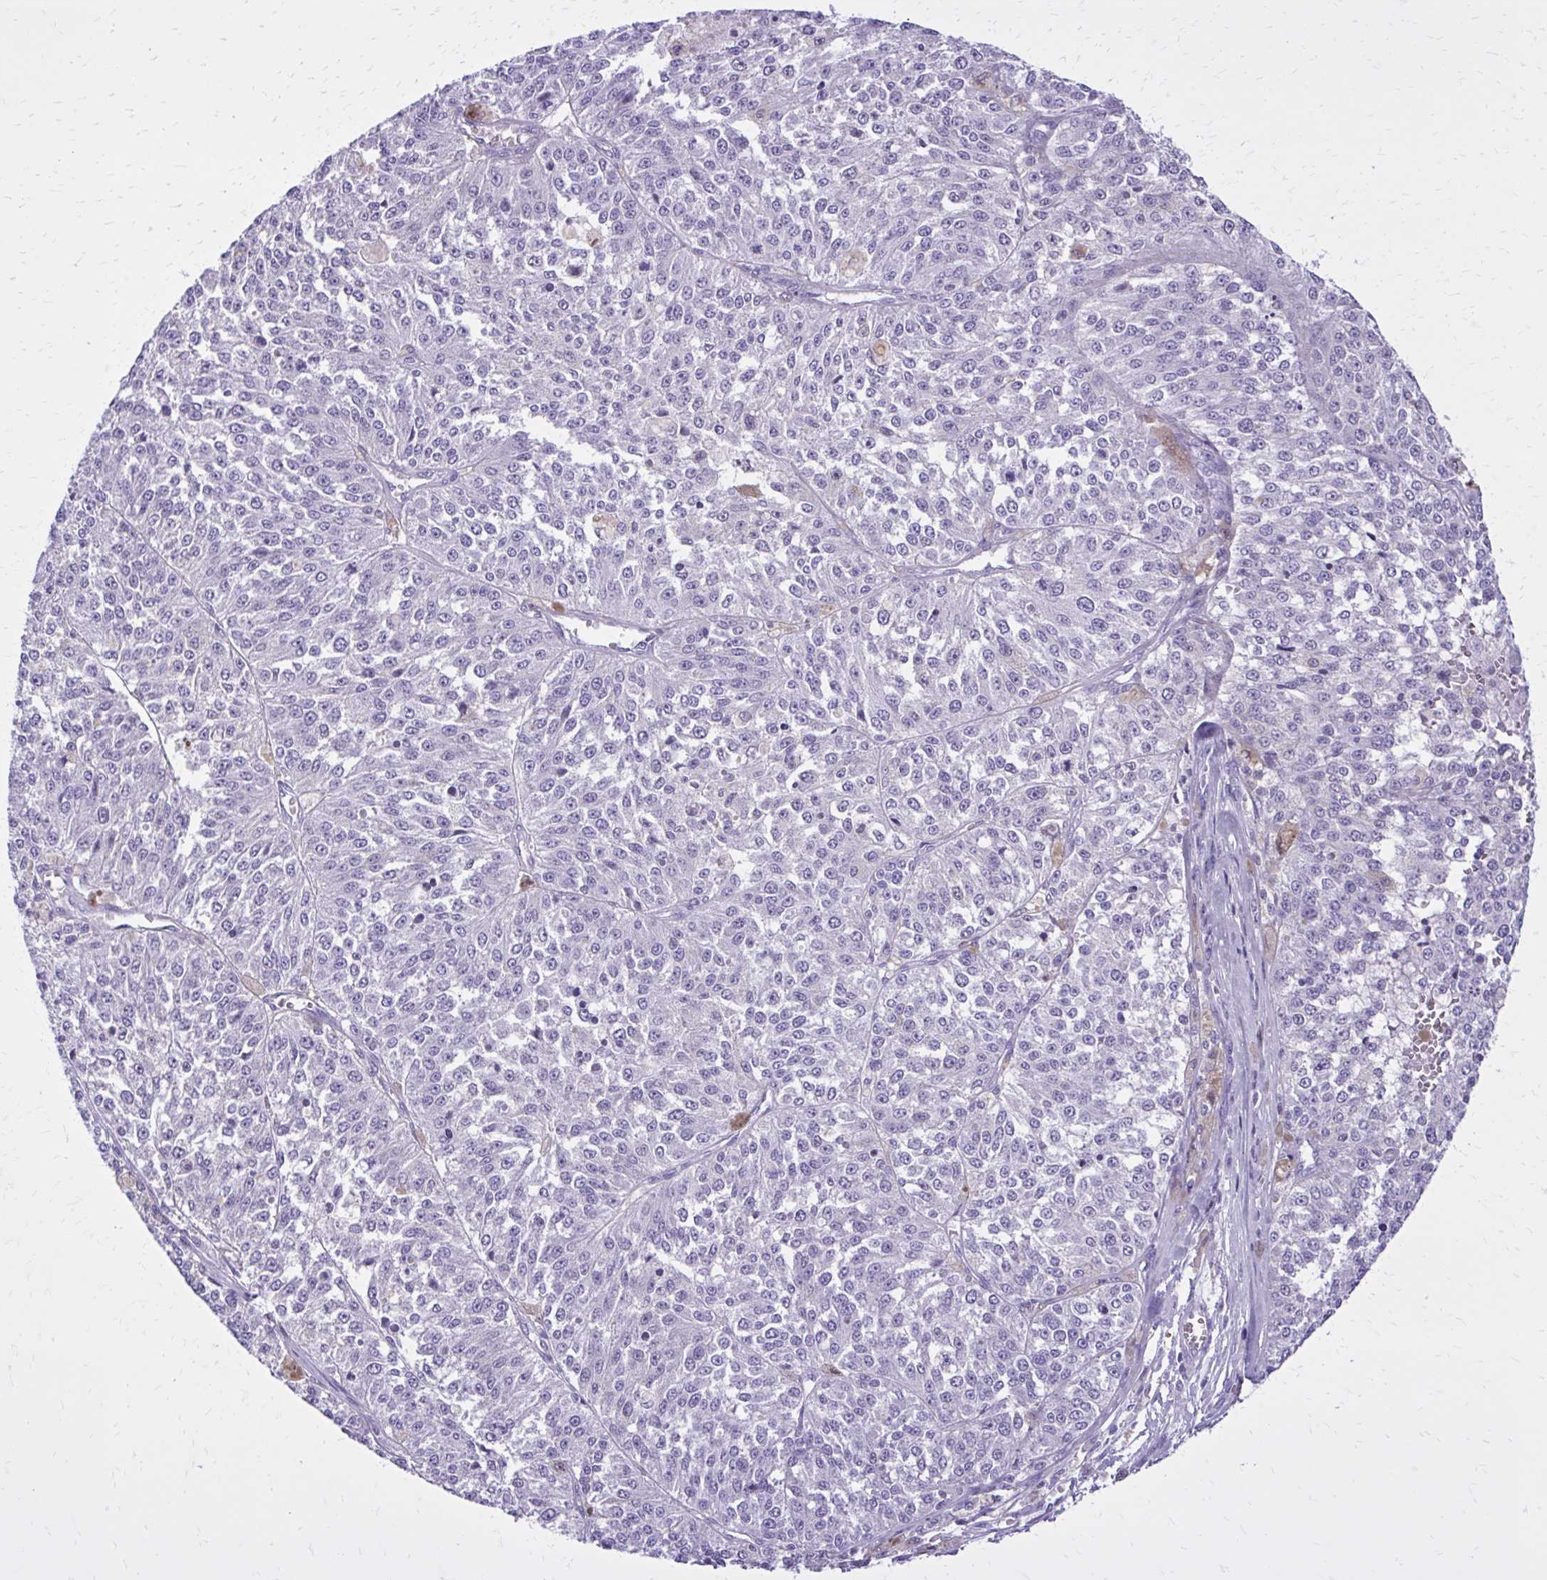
{"staining": {"intensity": "negative", "quantity": "none", "location": "none"}, "tissue": "melanoma", "cell_type": "Tumor cells", "image_type": "cancer", "snomed": [{"axis": "morphology", "description": "Malignant melanoma, Metastatic site"}, {"axis": "topography", "description": "Lymph node"}], "caption": "This photomicrograph is of malignant melanoma (metastatic site) stained with immunohistochemistry to label a protein in brown with the nuclei are counter-stained blue. There is no expression in tumor cells.", "gene": "RASL11B", "patient": {"sex": "female", "age": 64}}